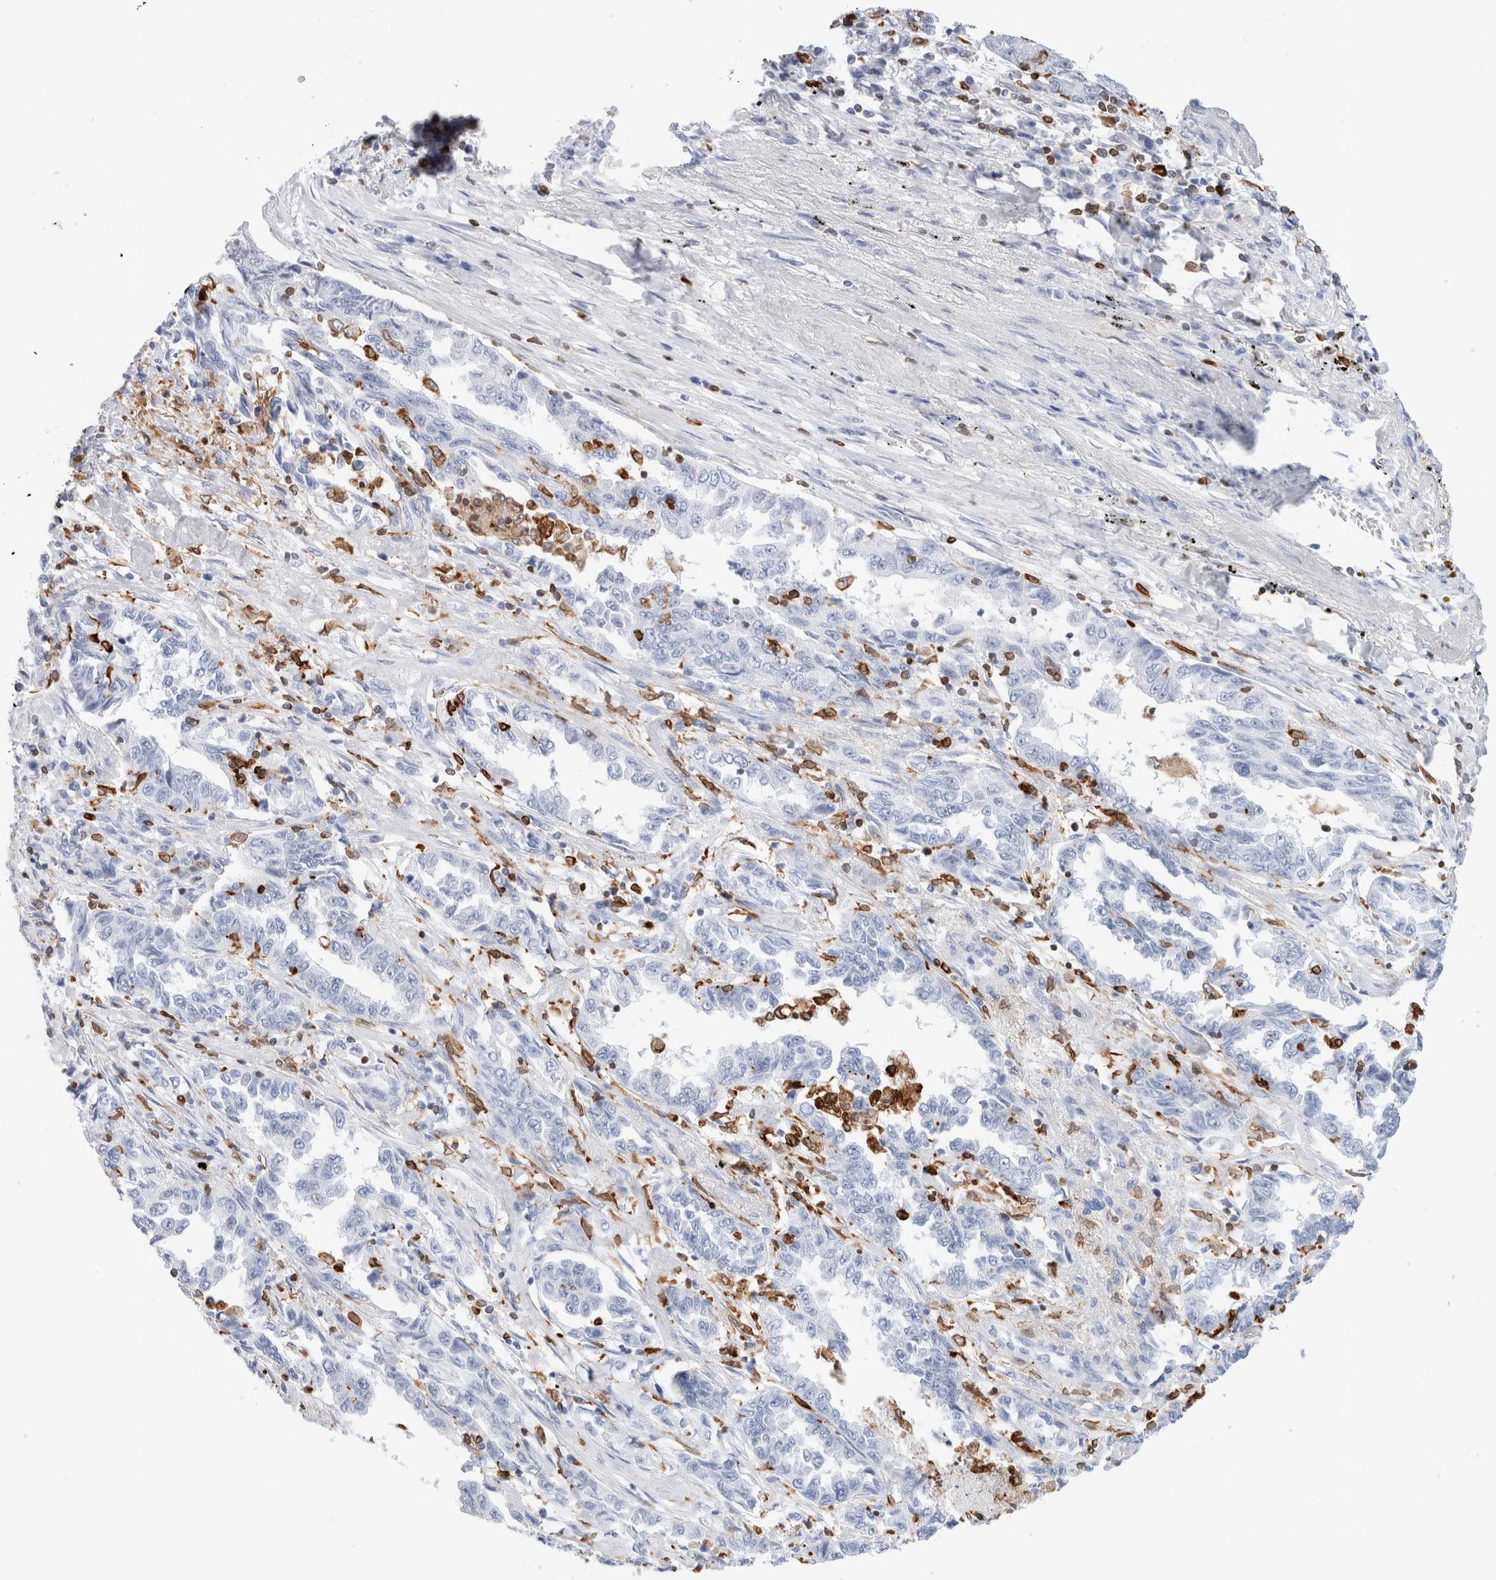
{"staining": {"intensity": "negative", "quantity": "none", "location": "none"}, "tissue": "lung cancer", "cell_type": "Tumor cells", "image_type": "cancer", "snomed": [{"axis": "morphology", "description": "Adenocarcinoma, NOS"}, {"axis": "topography", "description": "Lung"}], "caption": "There is no significant staining in tumor cells of lung cancer (adenocarcinoma).", "gene": "ALOX5AP", "patient": {"sex": "female", "age": 51}}